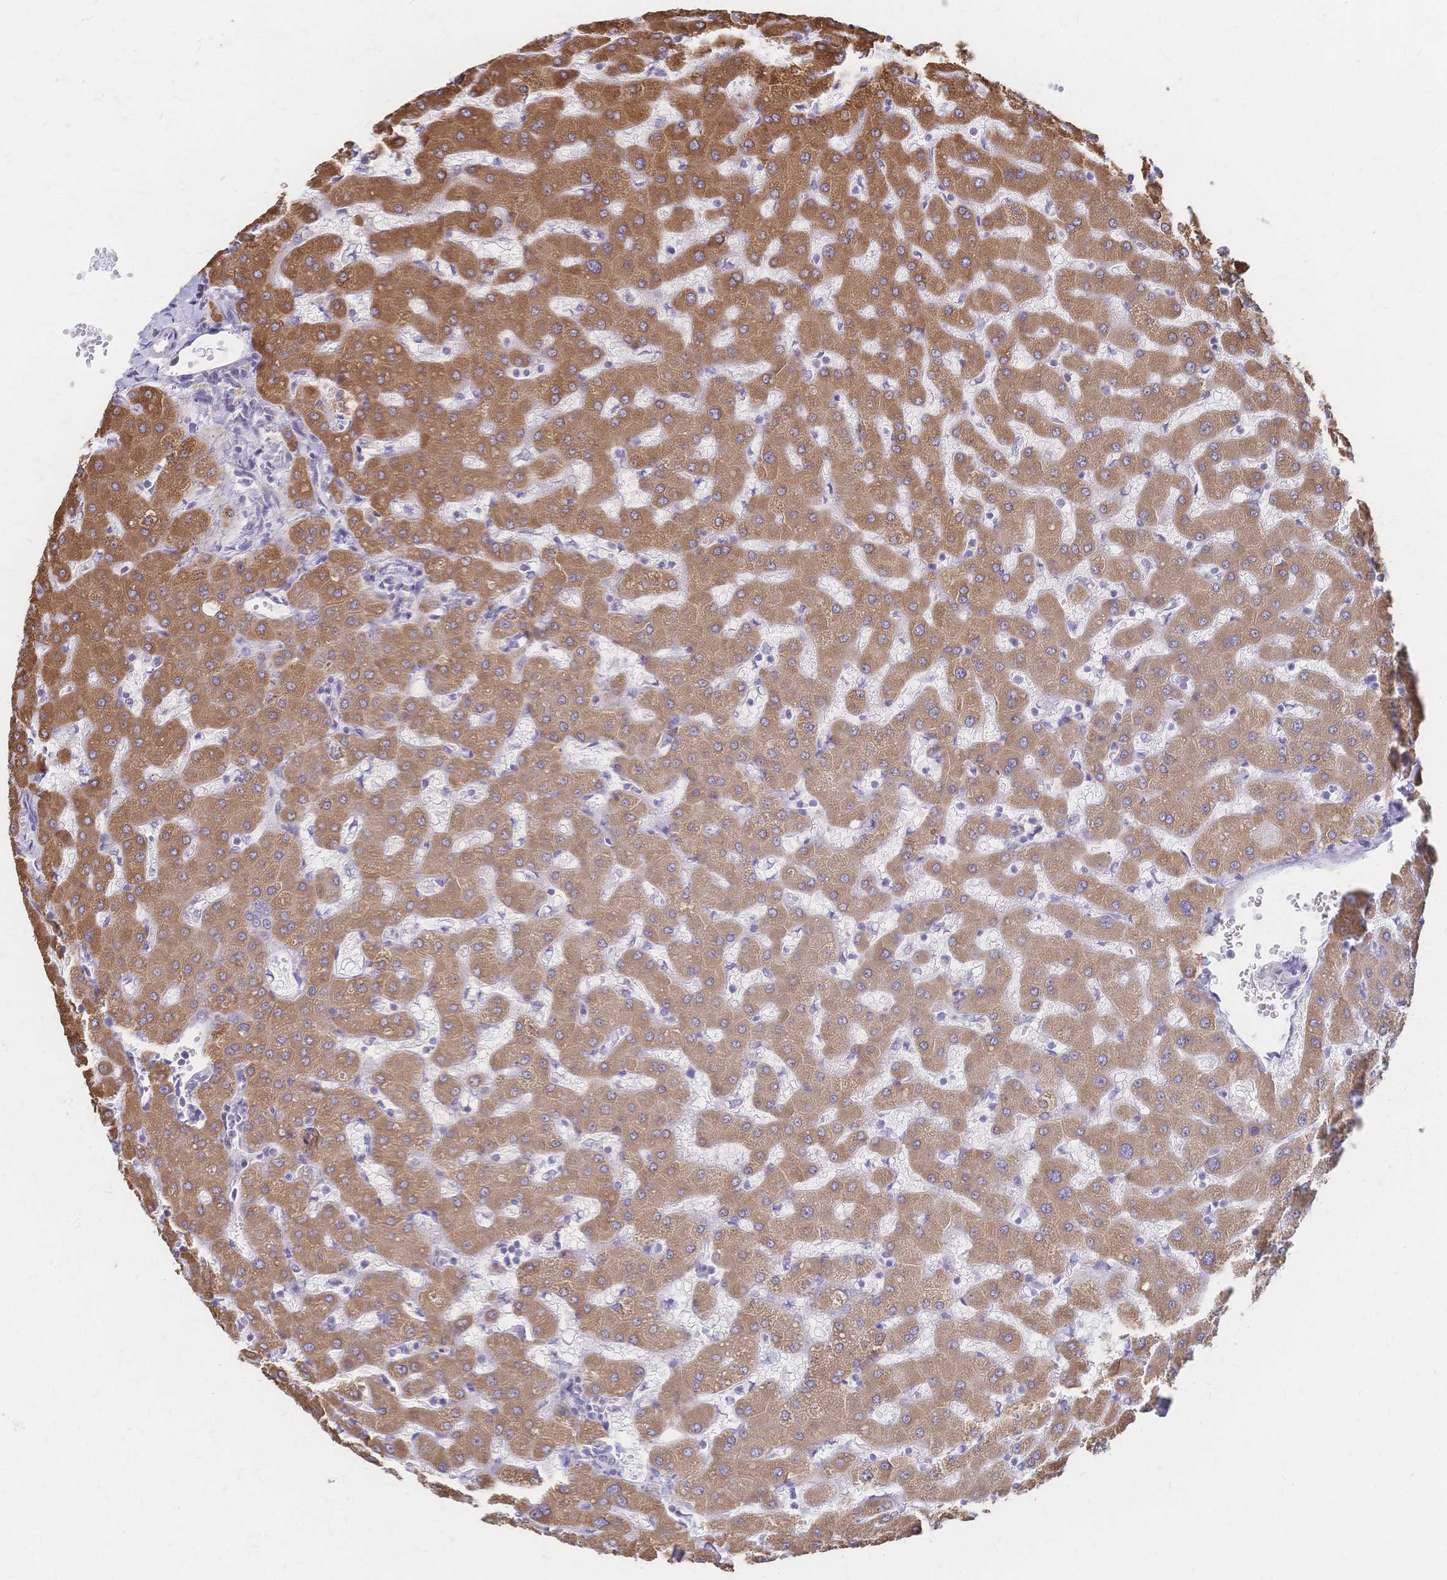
{"staining": {"intensity": "negative", "quantity": "none", "location": "none"}, "tissue": "liver", "cell_type": "Cholangiocytes", "image_type": "normal", "snomed": [{"axis": "morphology", "description": "Normal tissue, NOS"}, {"axis": "topography", "description": "Liver"}], "caption": "High power microscopy histopathology image of an immunohistochemistry photomicrograph of normal liver, revealing no significant expression in cholangiocytes.", "gene": "CYB5A", "patient": {"sex": "female", "age": 63}}